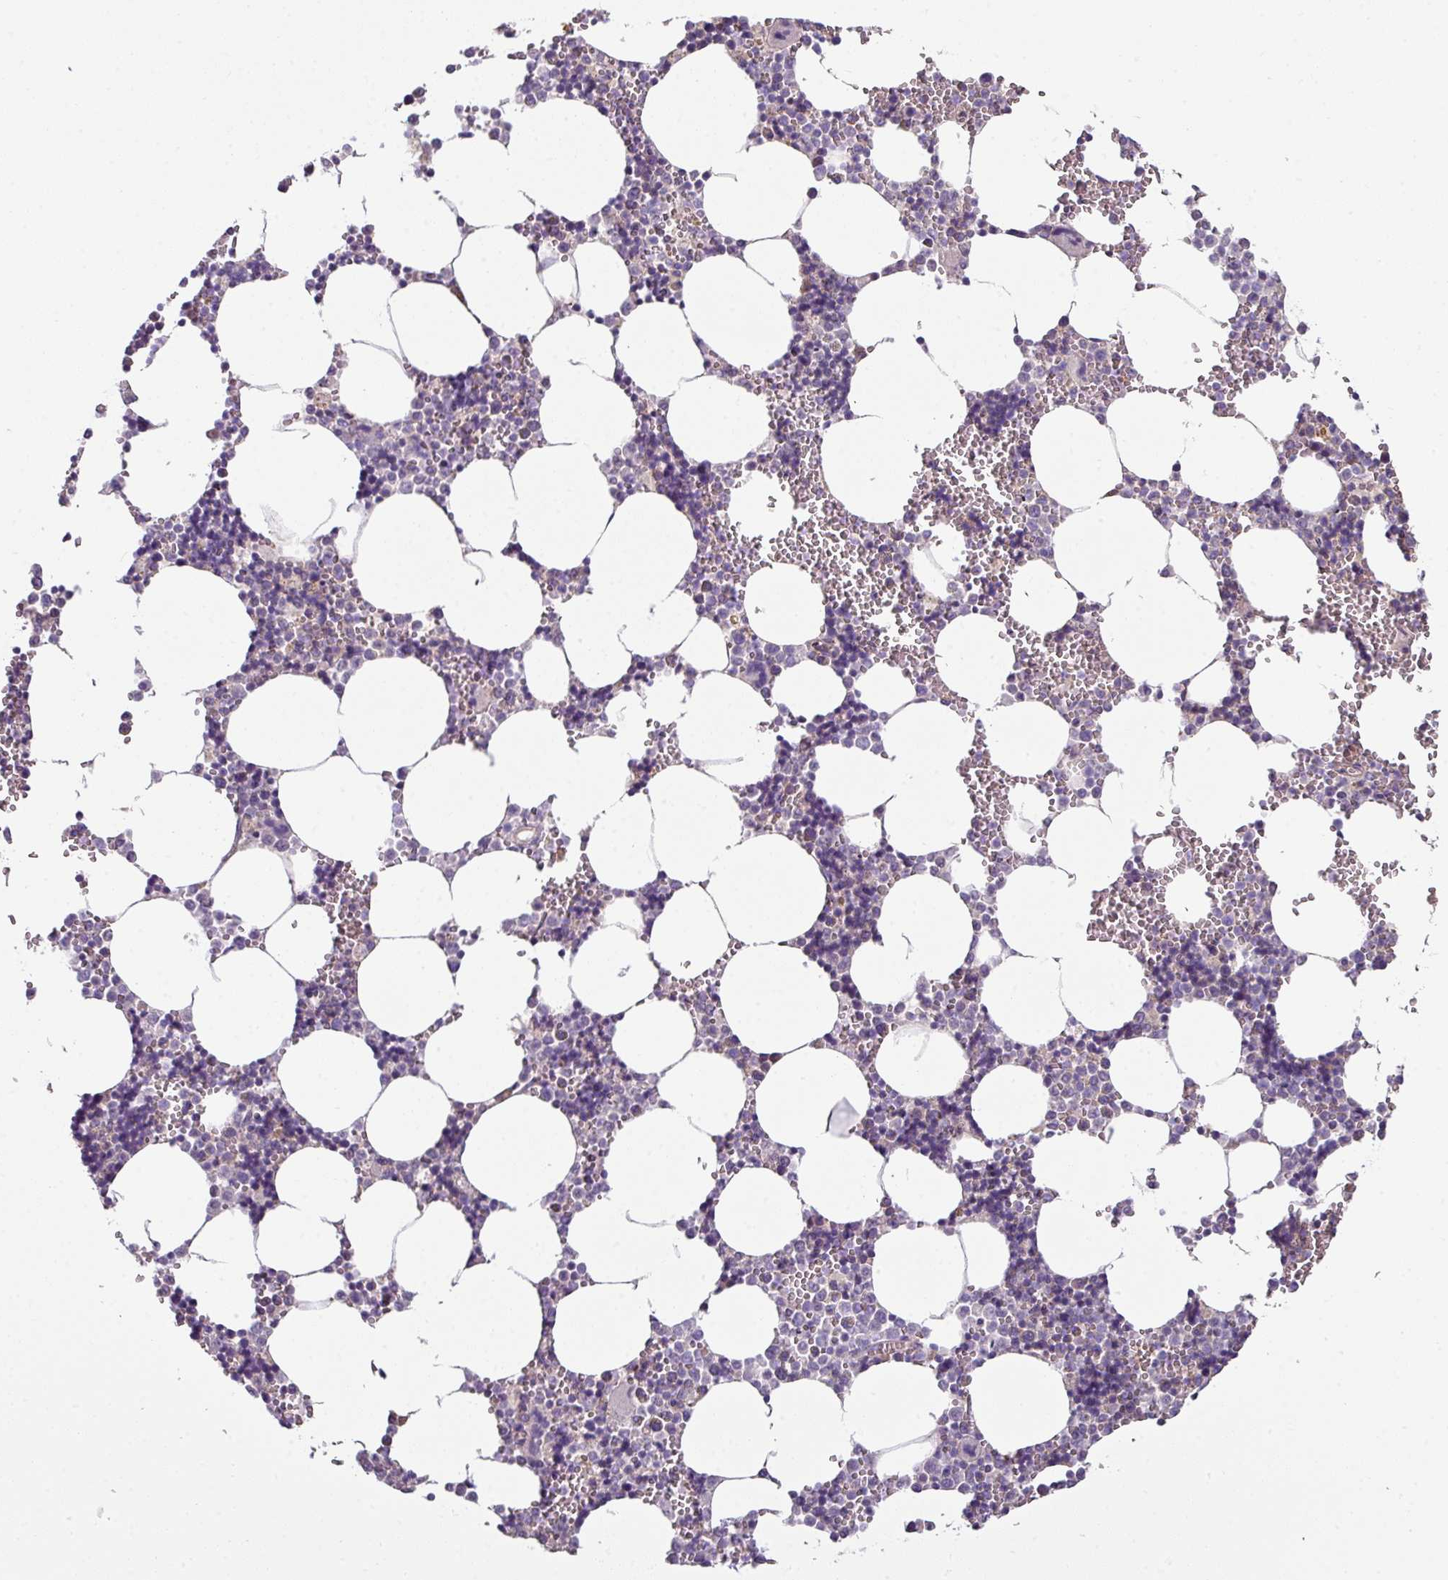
{"staining": {"intensity": "moderate", "quantity": "<25%", "location": "cytoplasmic/membranous"}, "tissue": "bone marrow", "cell_type": "Hematopoietic cells", "image_type": "normal", "snomed": [{"axis": "morphology", "description": "Normal tissue, NOS"}, {"axis": "topography", "description": "Bone marrow"}], "caption": "Protein staining of normal bone marrow displays moderate cytoplasmic/membranous expression in approximately <25% of hematopoietic cells.", "gene": "LRRC9", "patient": {"sex": "male", "age": 54}}